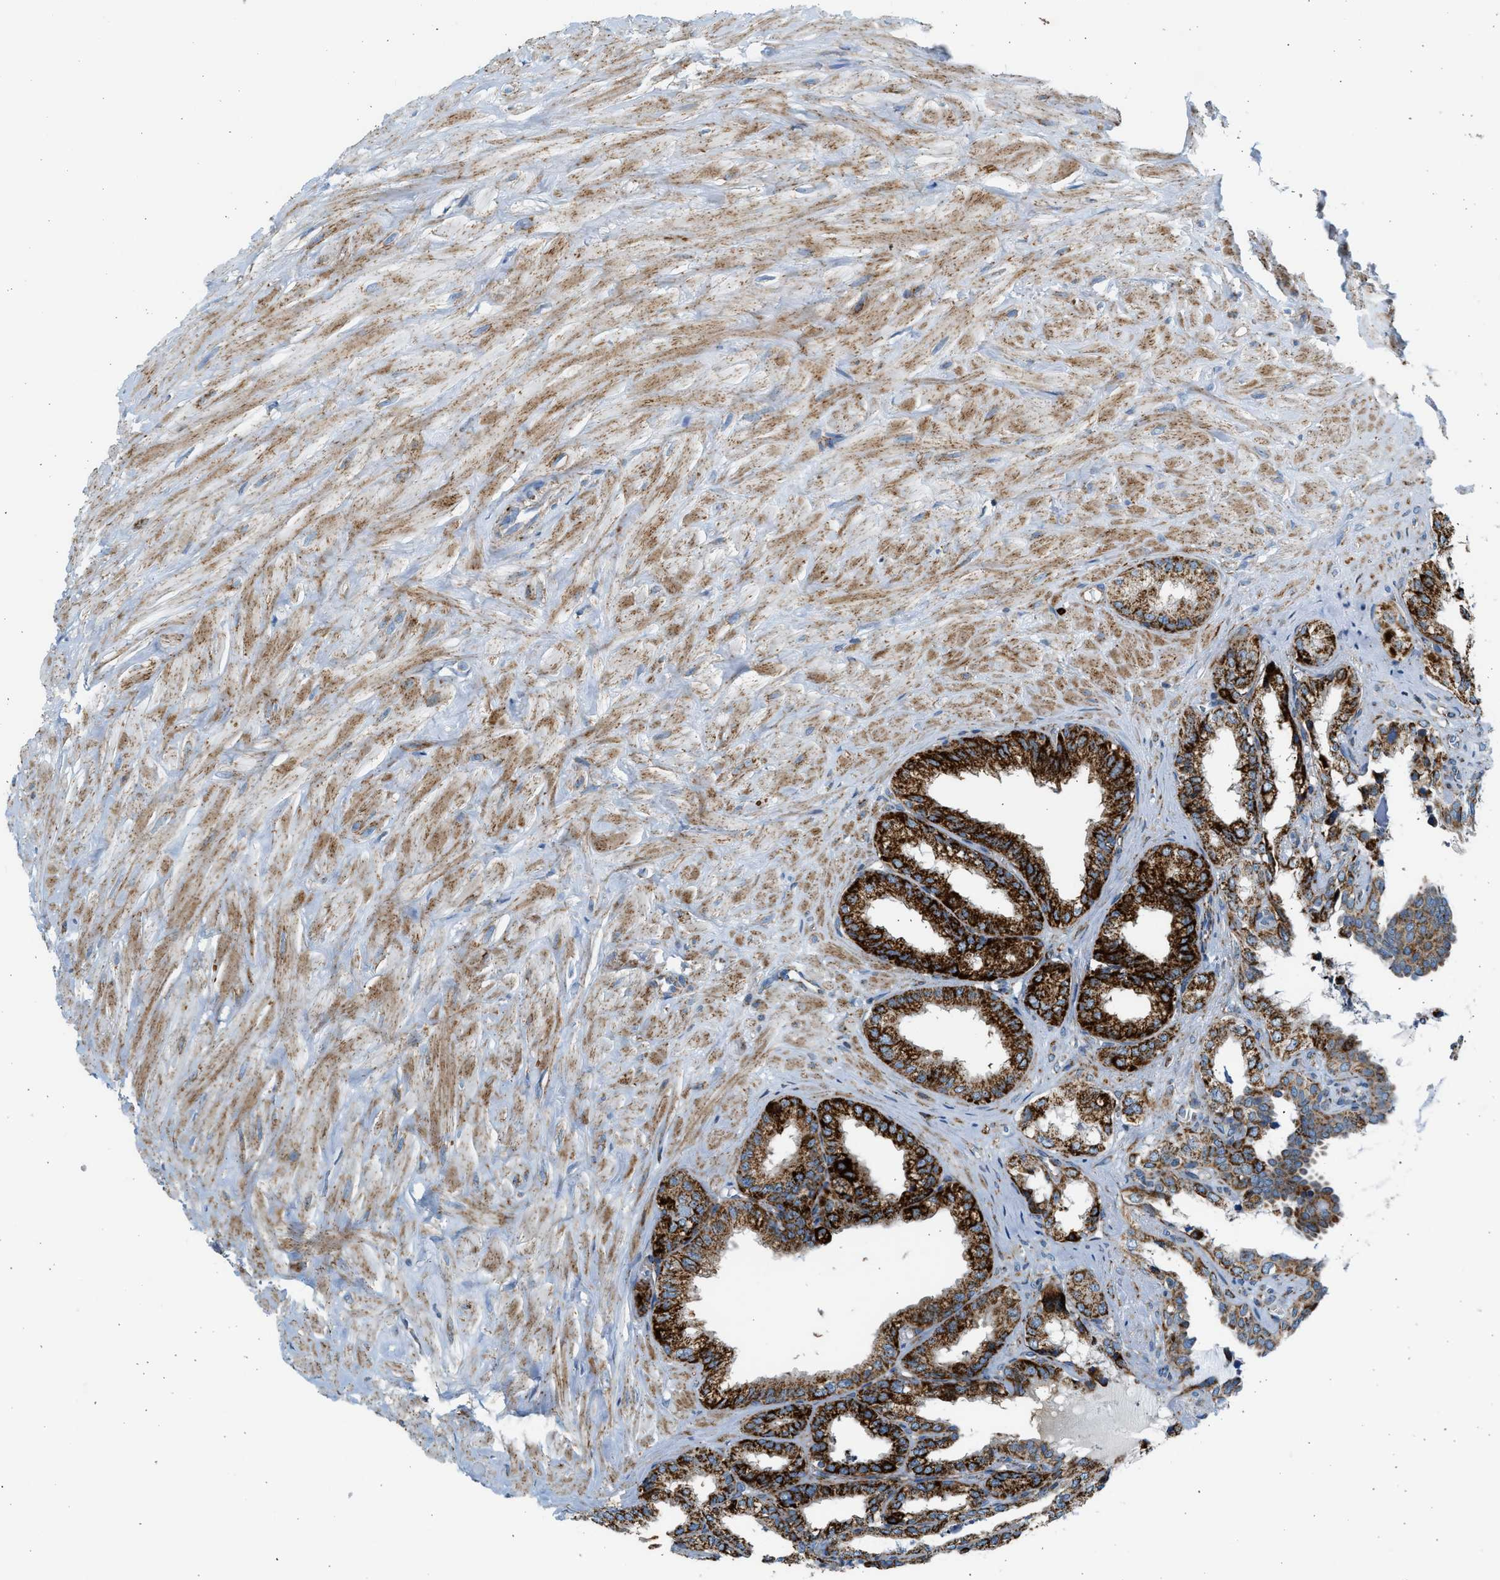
{"staining": {"intensity": "strong", "quantity": ">75%", "location": "cytoplasmic/membranous"}, "tissue": "seminal vesicle", "cell_type": "Glandular cells", "image_type": "normal", "snomed": [{"axis": "morphology", "description": "Normal tissue, NOS"}, {"axis": "topography", "description": "Seminal veicle"}], "caption": "Strong cytoplasmic/membranous protein positivity is present in about >75% of glandular cells in seminal vesicle. The staining is performed using DAB brown chromogen to label protein expression. The nuclei are counter-stained blue using hematoxylin.", "gene": "KCNMB3", "patient": {"sex": "male", "age": 64}}